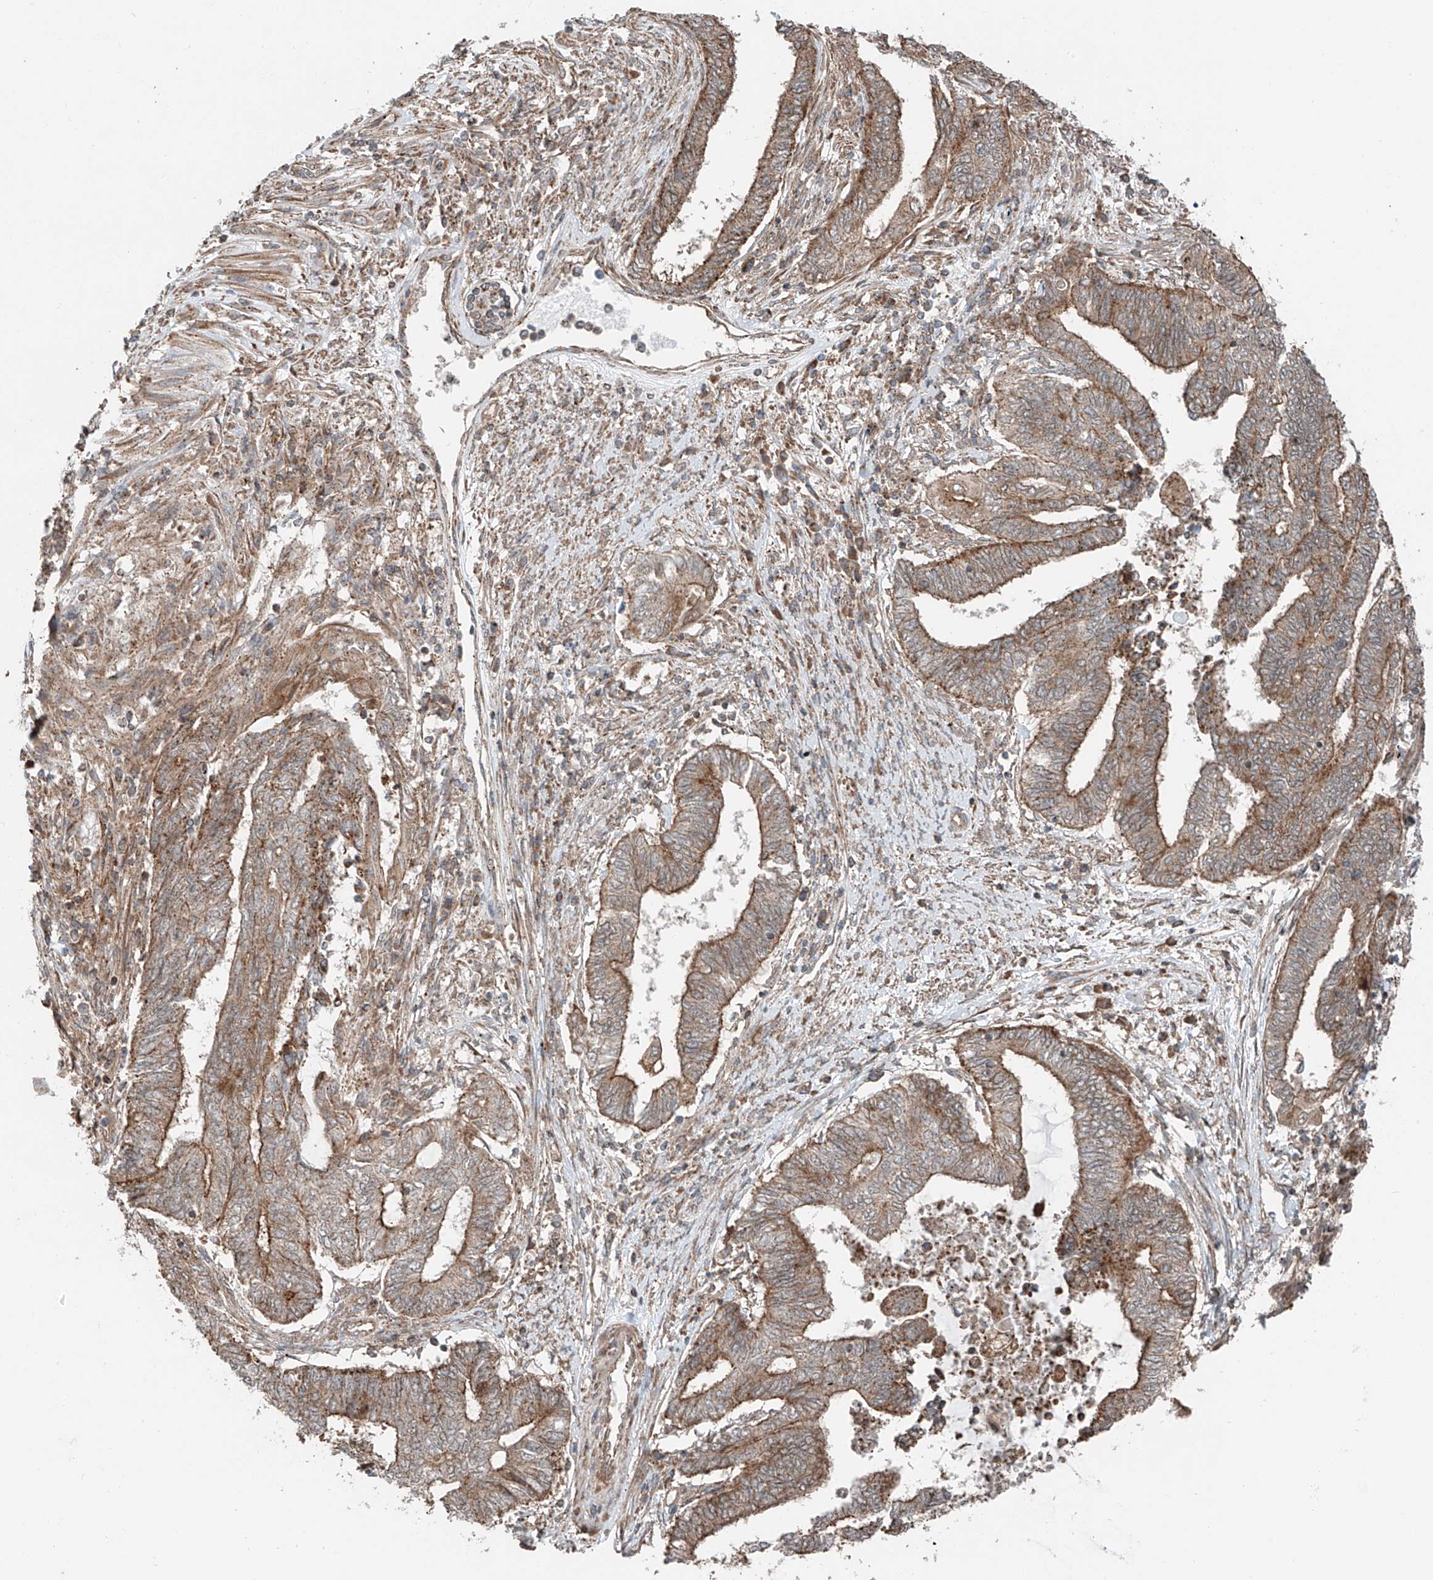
{"staining": {"intensity": "moderate", "quantity": ">75%", "location": "cytoplasmic/membranous"}, "tissue": "endometrial cancer", "cell_type": "Tumor cells", "image_type": "cancer", "snomed": [{"axis": "morphology", "description": "Adenocarcinoma, NOS"}, {"axis": "topography", "description": "Uterus"}, {"axis": "topography", "description": "Endometrium"}], "caption": "Immunohistochemistry (DAB) staining of human endometrial cancer (adenocarcinoma) shows moderate cytoplasmic/membranous protein expression in about >75% of tumor cells.", "gene": "CEP162", "patient": {"sex": "female", "age": 70}}